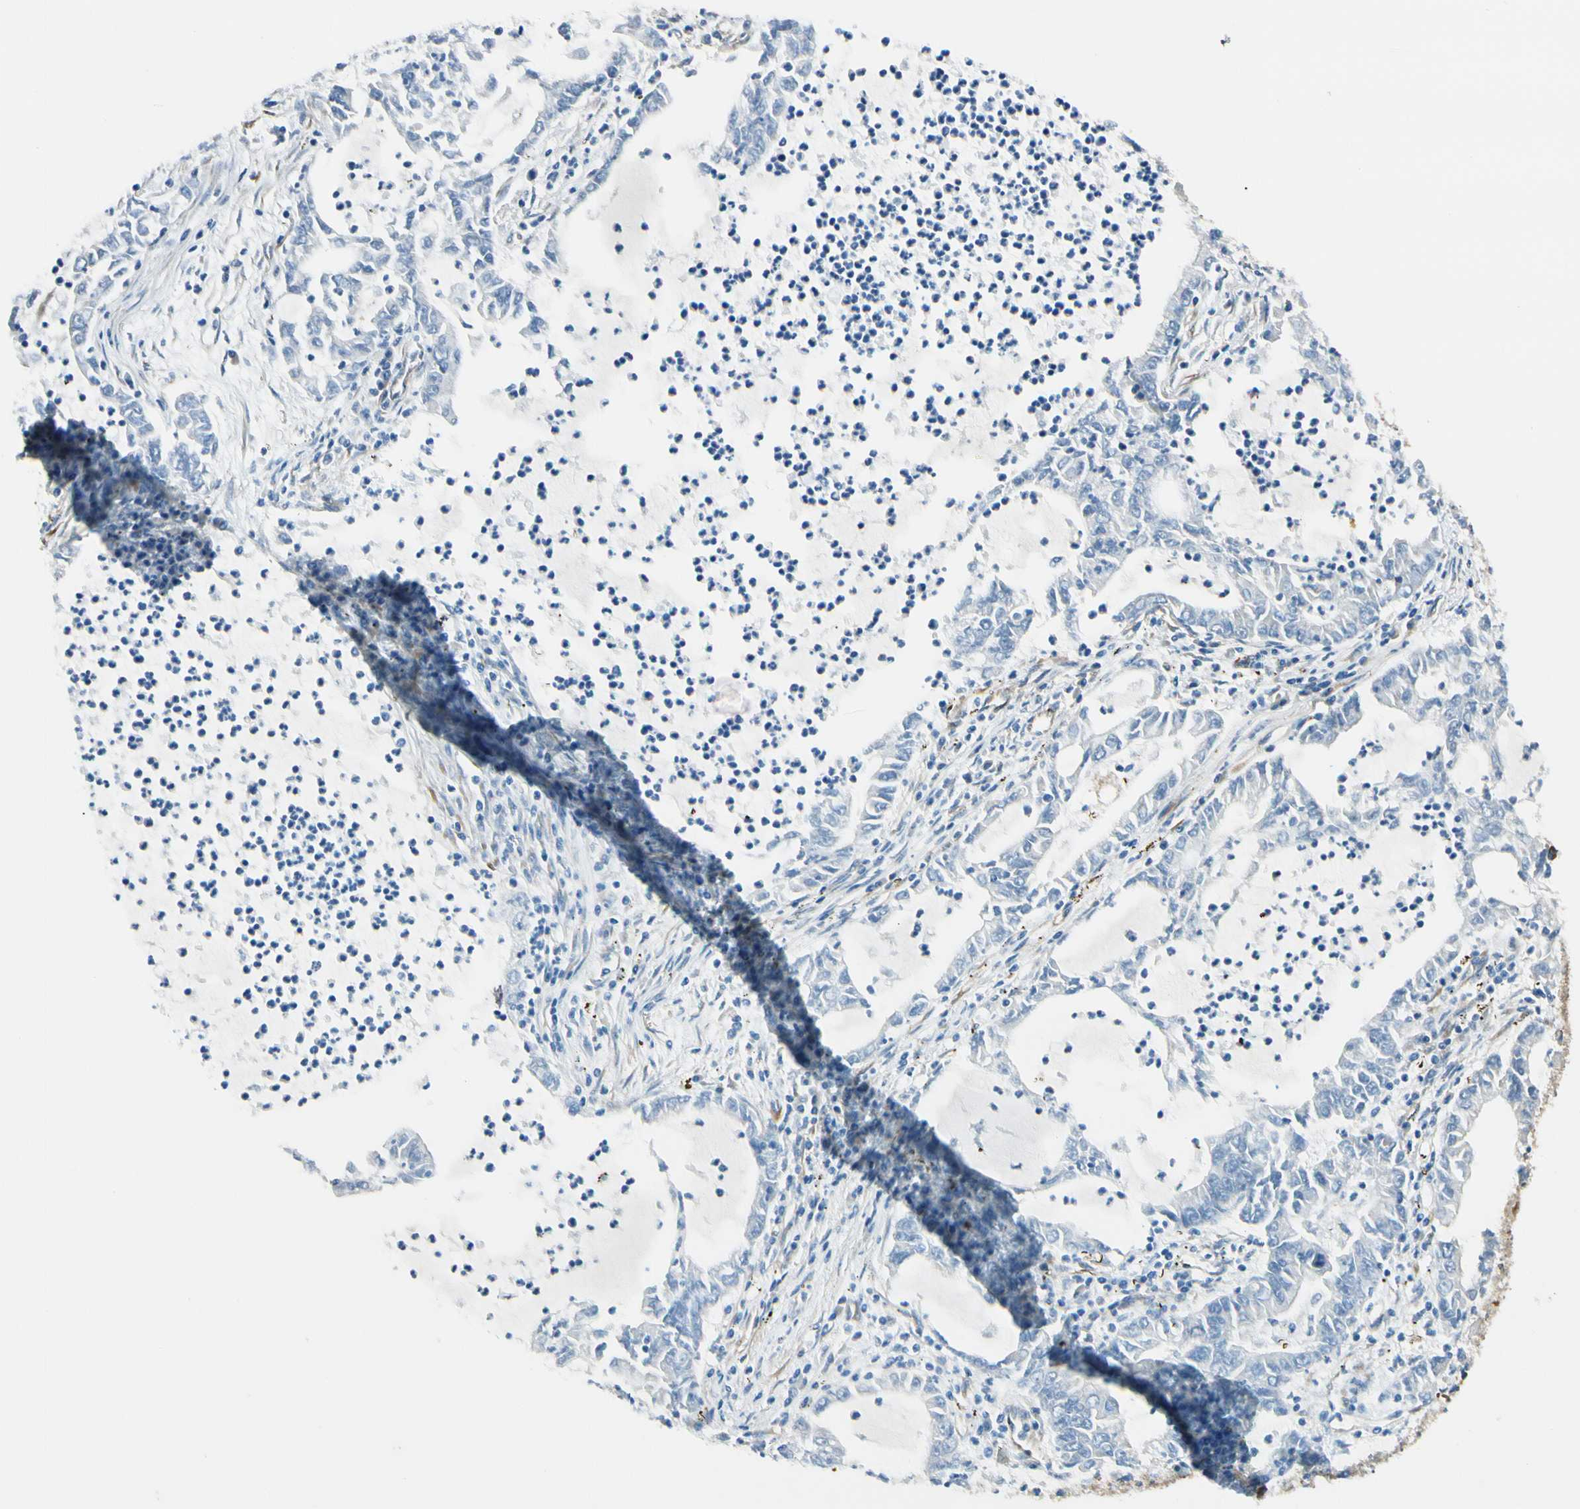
{"staining": {"intensity": "weak", "quantity": "<25%", "location": "cytoplasmic/membranous"}, "tissue": "lung cancer", "cell_type": "Tumor cells", "image_type": "cancer", "snomed": [{"axis": "morphology", "description": "Adenocarcinoma, NOS"}, {"axis": "topography", "description": "Lung"}], "caption": "Lung cancer (adenocarcinoma) stained for a protein using IHC shows no staining tumor cells.", "gene": "FKBP7", "patient": {"sex": "female", "age": 51}}